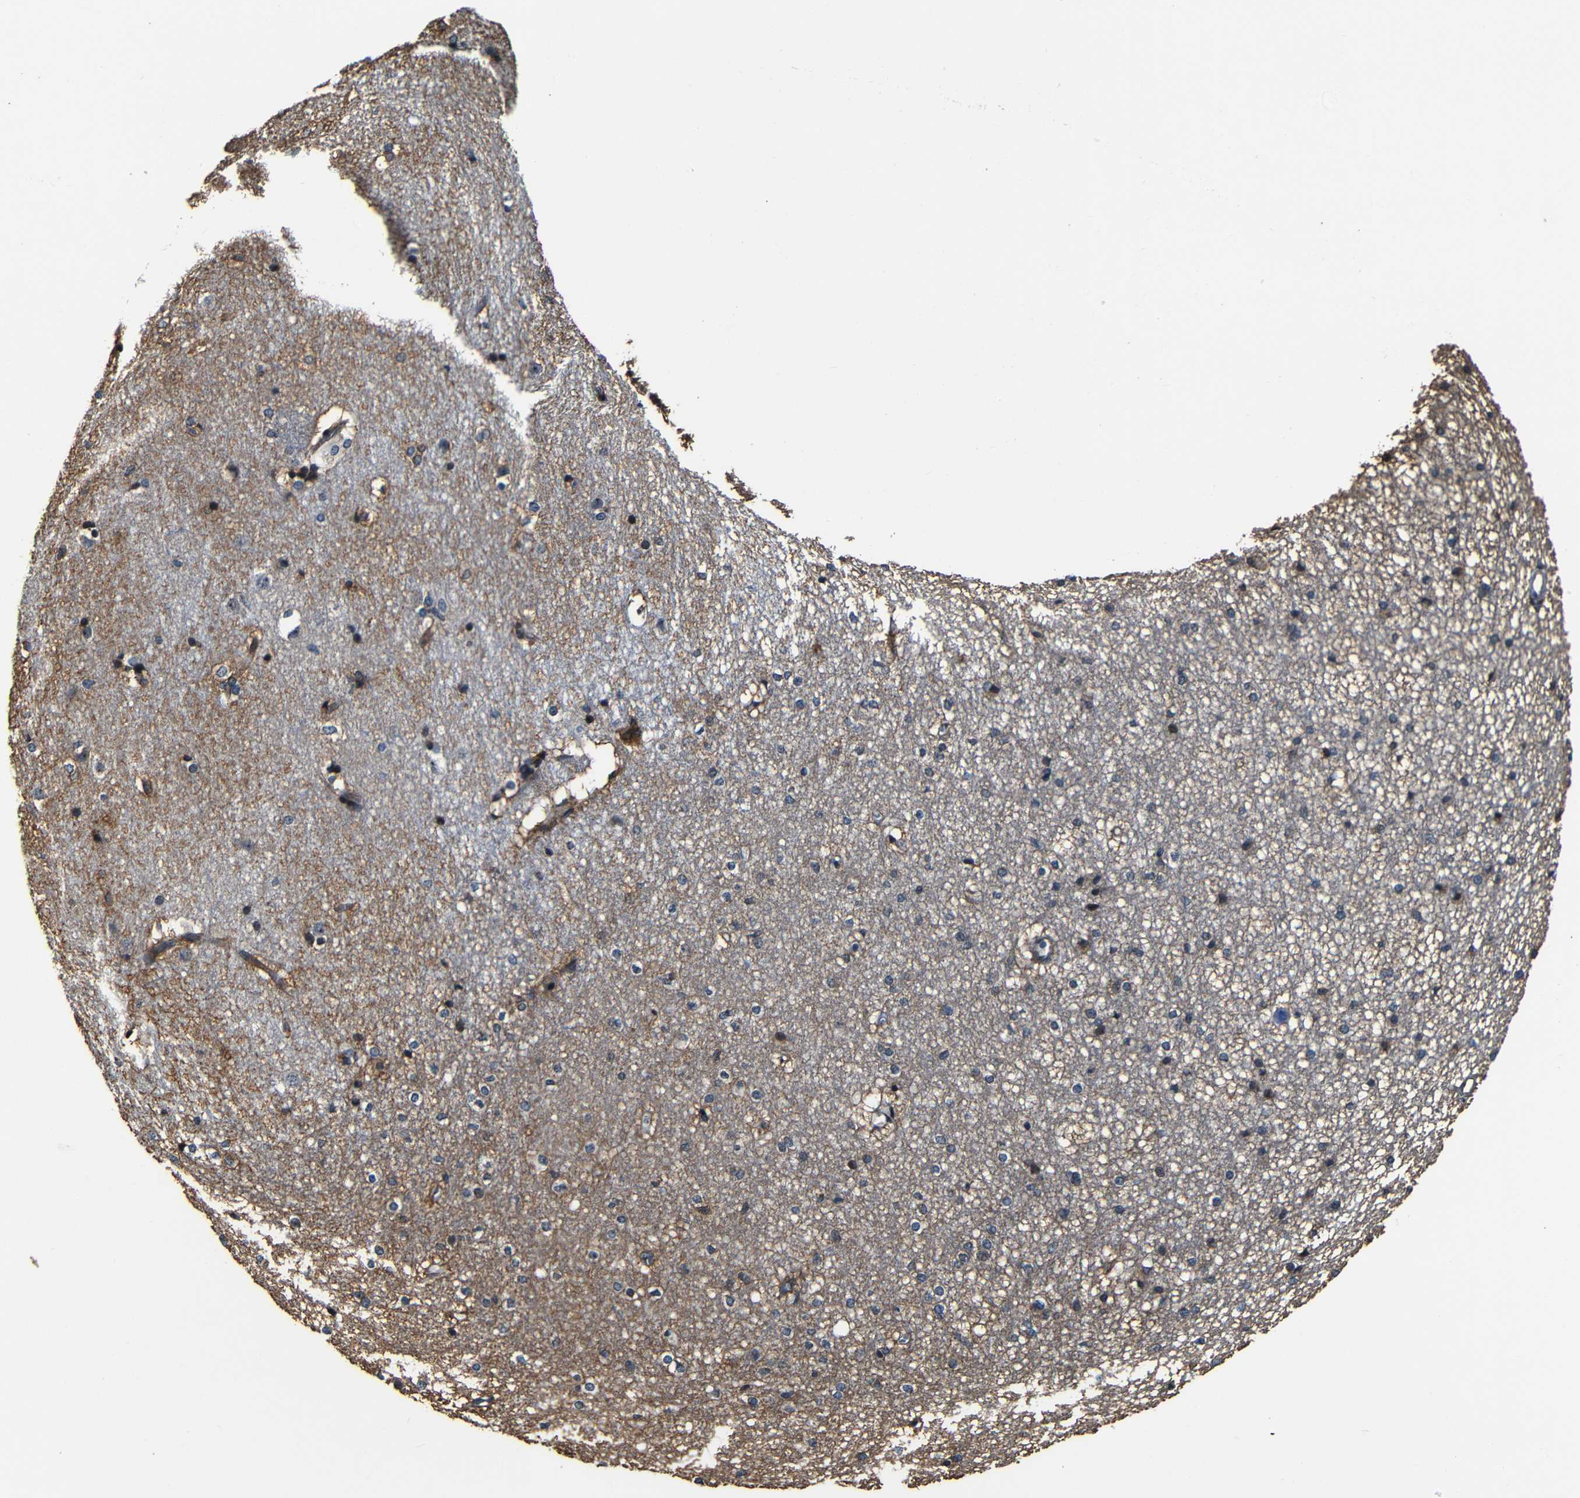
{"staining": {"intensity": "moderate", "quantity": "<25%", "location": "cytoplasmic/membranous"}, "tissue": "caudate", "cell_type": "Glial cells", "image_type": "normal", "snomed": [{"axis": "morphology", "description": "Normal tissue, NOS"}, {"axis": "topography", "description": "Lateral ventricle wall"}], "caption": "IHC histopathology image of unremarkable human caudate stained for a protein (brown), which reveals low levels of moderate cytoplasmic/membranous positivity in approximately <25% of glial cells.", "gene": "NCBP3", "patient": {"sex": "female", "age": 19}}